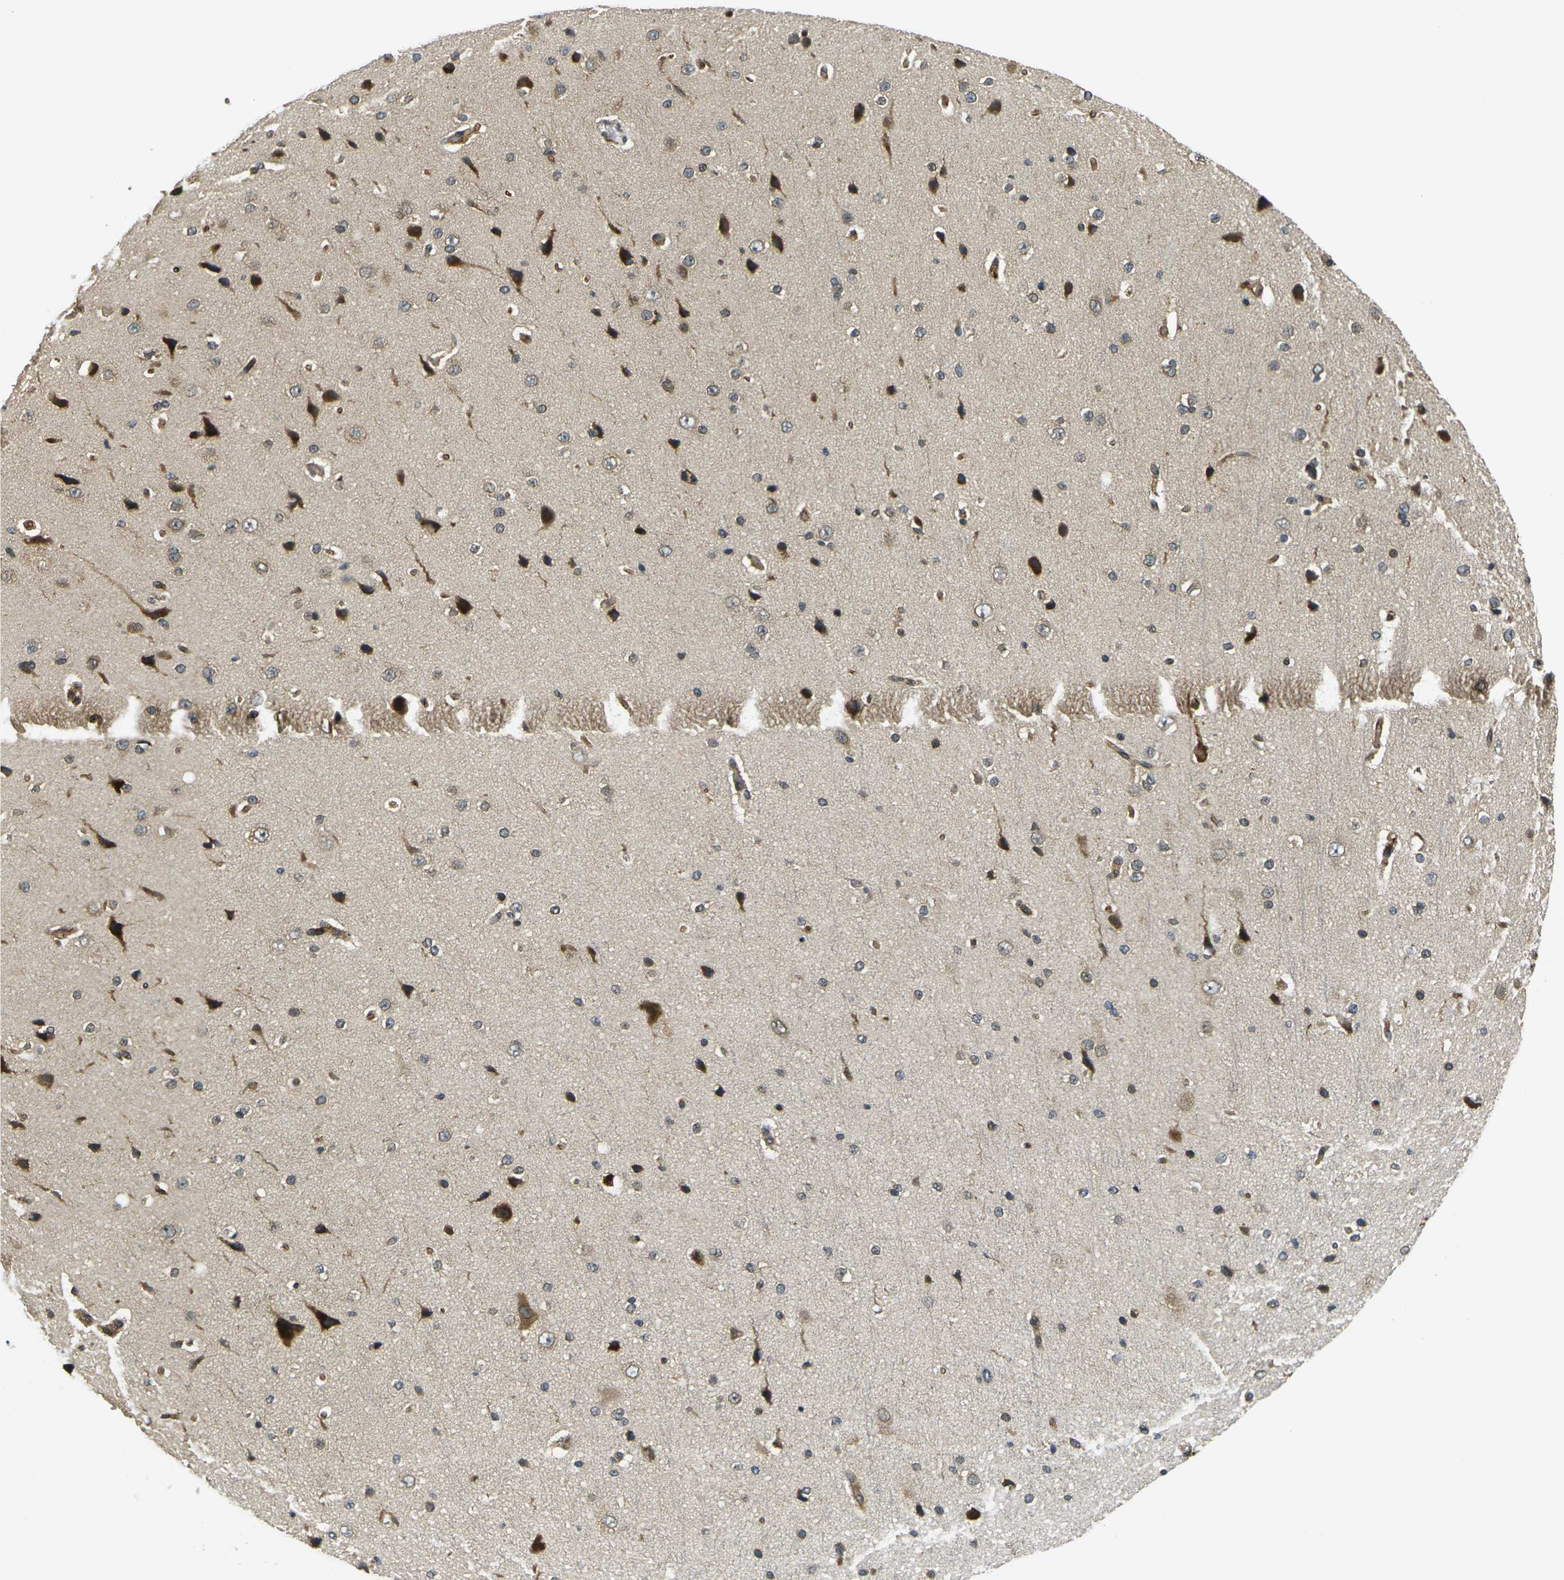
{"staining": {"intensity": "weak", "quantity": "25%-75%", "location": "cytoplasmic/membranous,nuclear"}, "tissue": "cerebral cortex", "cell_type": "Endothelial cells", "image_type": "normal", "snomed": [{"axis": "morphology", "description": "Normal tissue, NOS"}, {"axis": "morphology", "description": "Developmental malformation"}, {"axis": "topography", "description": "Cerebral cortex"}], "caption": "Immunohistochemistry (IHC) staining of normal cerebral cortex, which displays low levels of weak cytoplasmic/membranous,nuclear staining in approximately 25%-75% of endothelial cells indicating weak cytoplasmic/membranous,nuclear protein staining. The staining was performed using DAB (brown) for protein detection and nuclei were counterstained in hematoxylin (blue).", "gene": "FUT11", "patient": {"sex": "female", "age": 30}}